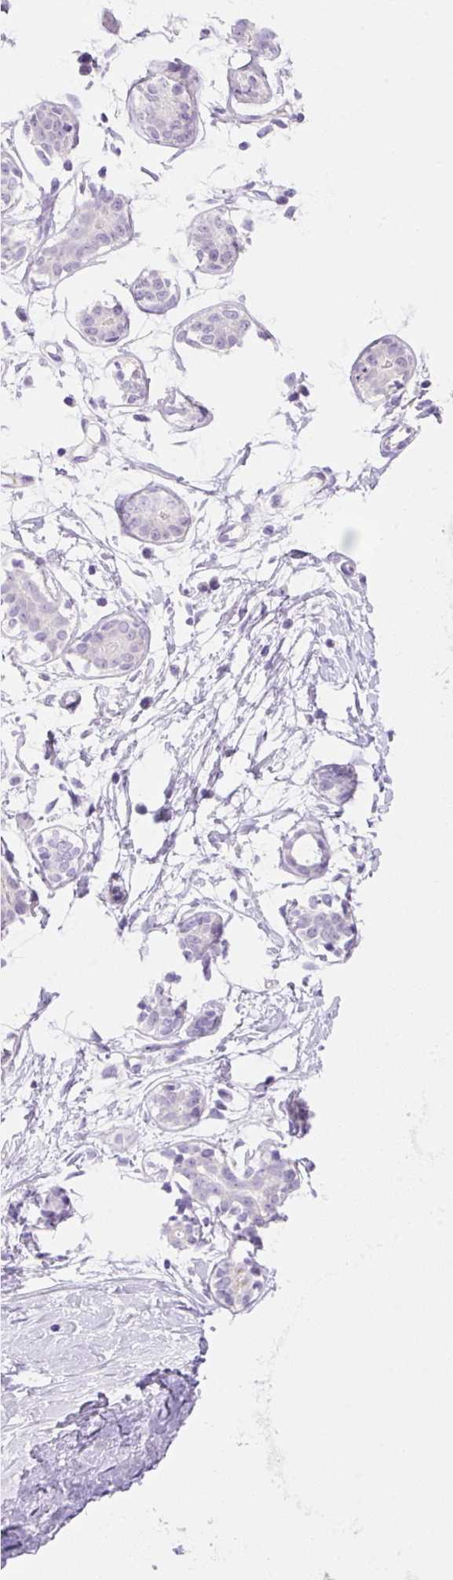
{"staining": {"intensity": "negative", "quantity": "none", "location": "none"}, "tissue": "breast", "cell_type": "Adipocytes", "image_type": "normal", "snomed": [{"axis": "morphology", "description": "Normal tissue, NOS"}, {"axis": "topography", "description": "Breast"}], "caption": "Immunohistochemical staining of benign human breast displays no significant staining in adipocytes. Nuclei are stained in blue.", "gene": "ZNF121", "patient": {"sex": "female", "age": 27}}